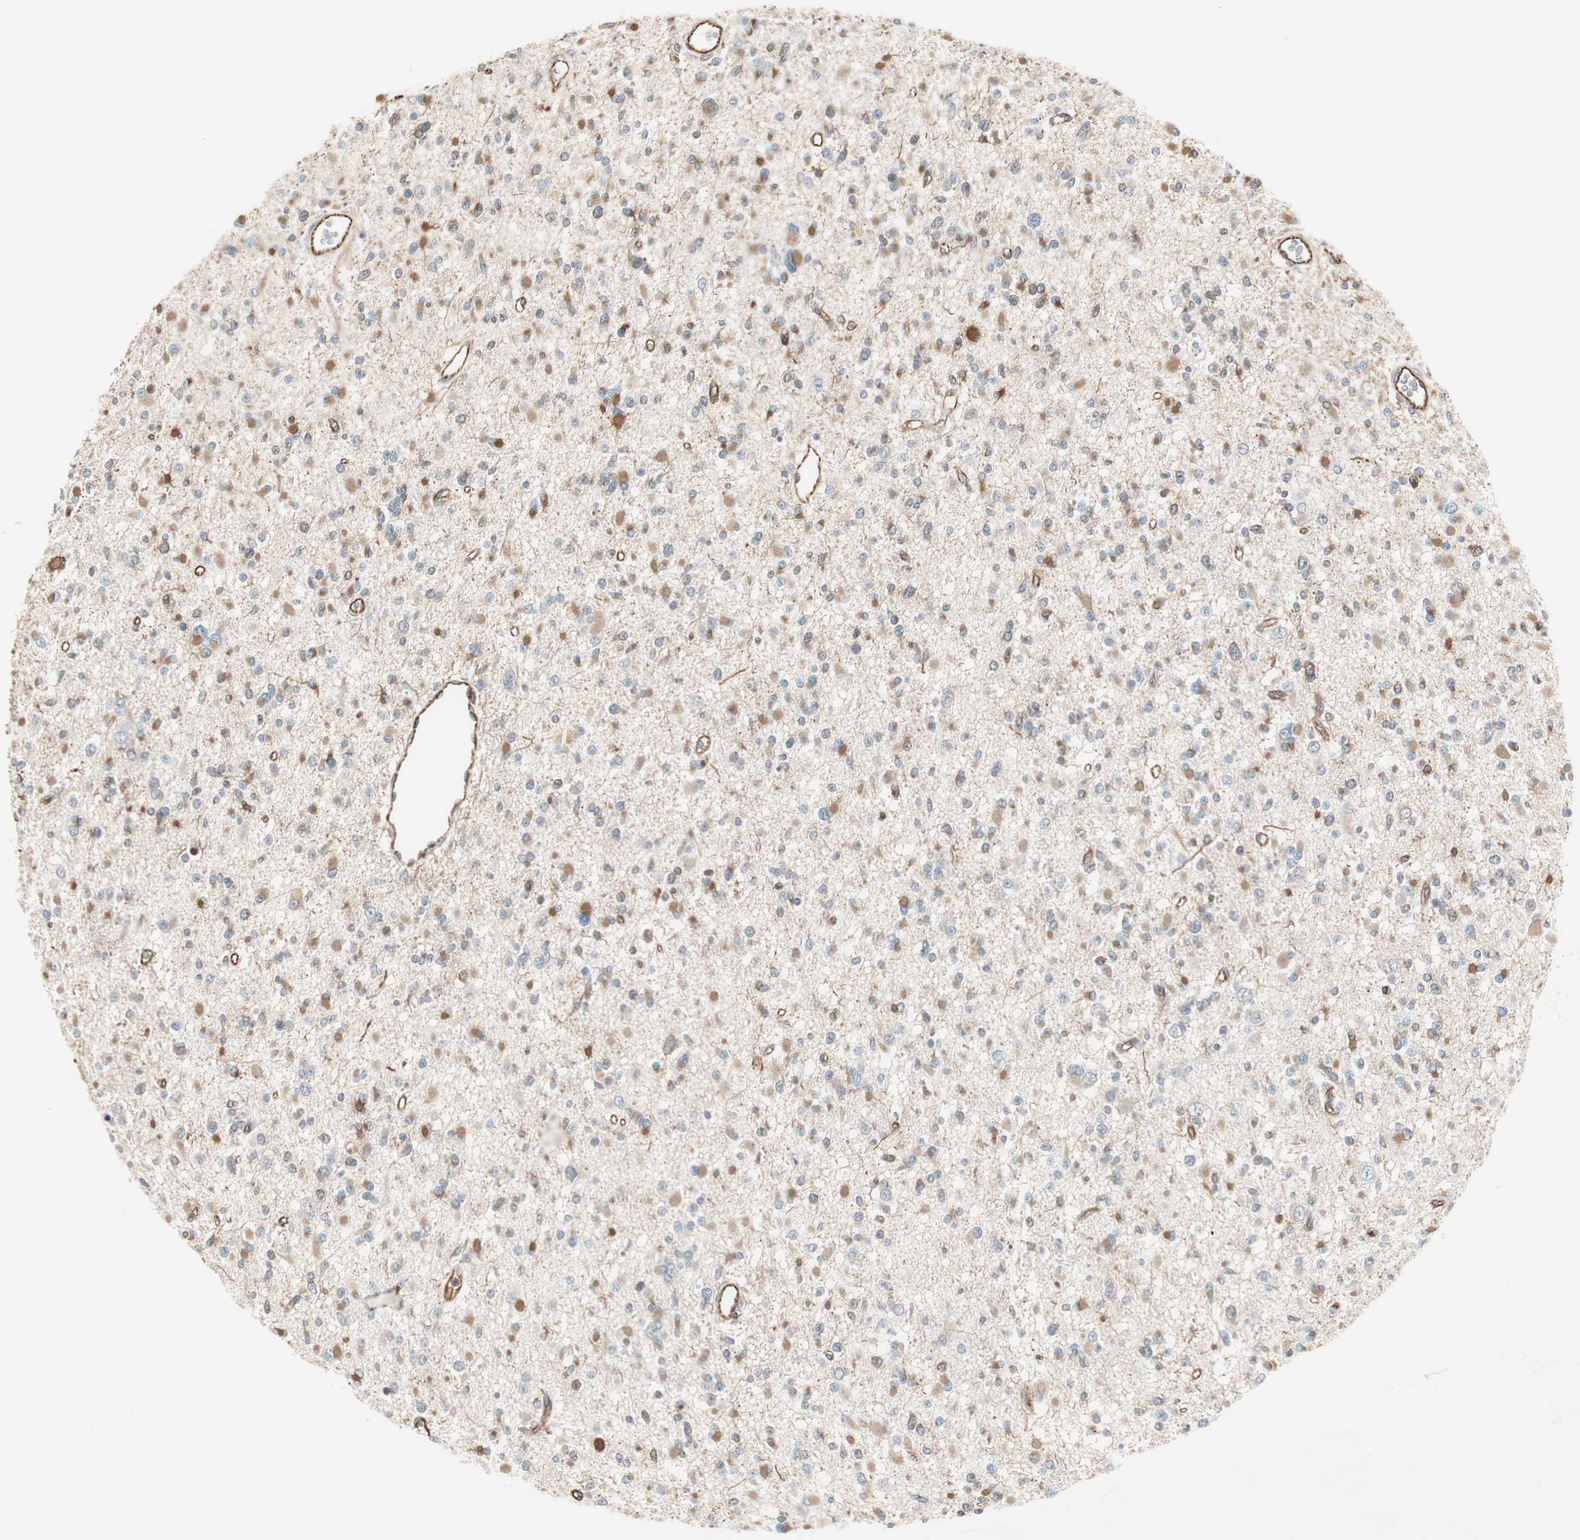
{"staining": {"intensity": "weak", "quantity": ">75%", "location": "cytoplasmic/membranous"}, "tissue": "glioma", "cell_type": "Tumor cells", "image_type": "cancer", "snomed": [{"axis": "morphology", "description": "Glioma, malignant, Low grade"}, {"axis": "topography", "description": "Brain"}], "caption": "Malignant glioma (low-grade) was stained to show a protein in brown. There is low levels of weak cytoplasmic/membranous staining in about >75% of tumor cells.", "gene": "MAD2L2", "patient": {"sex": "female", "age": 22}}